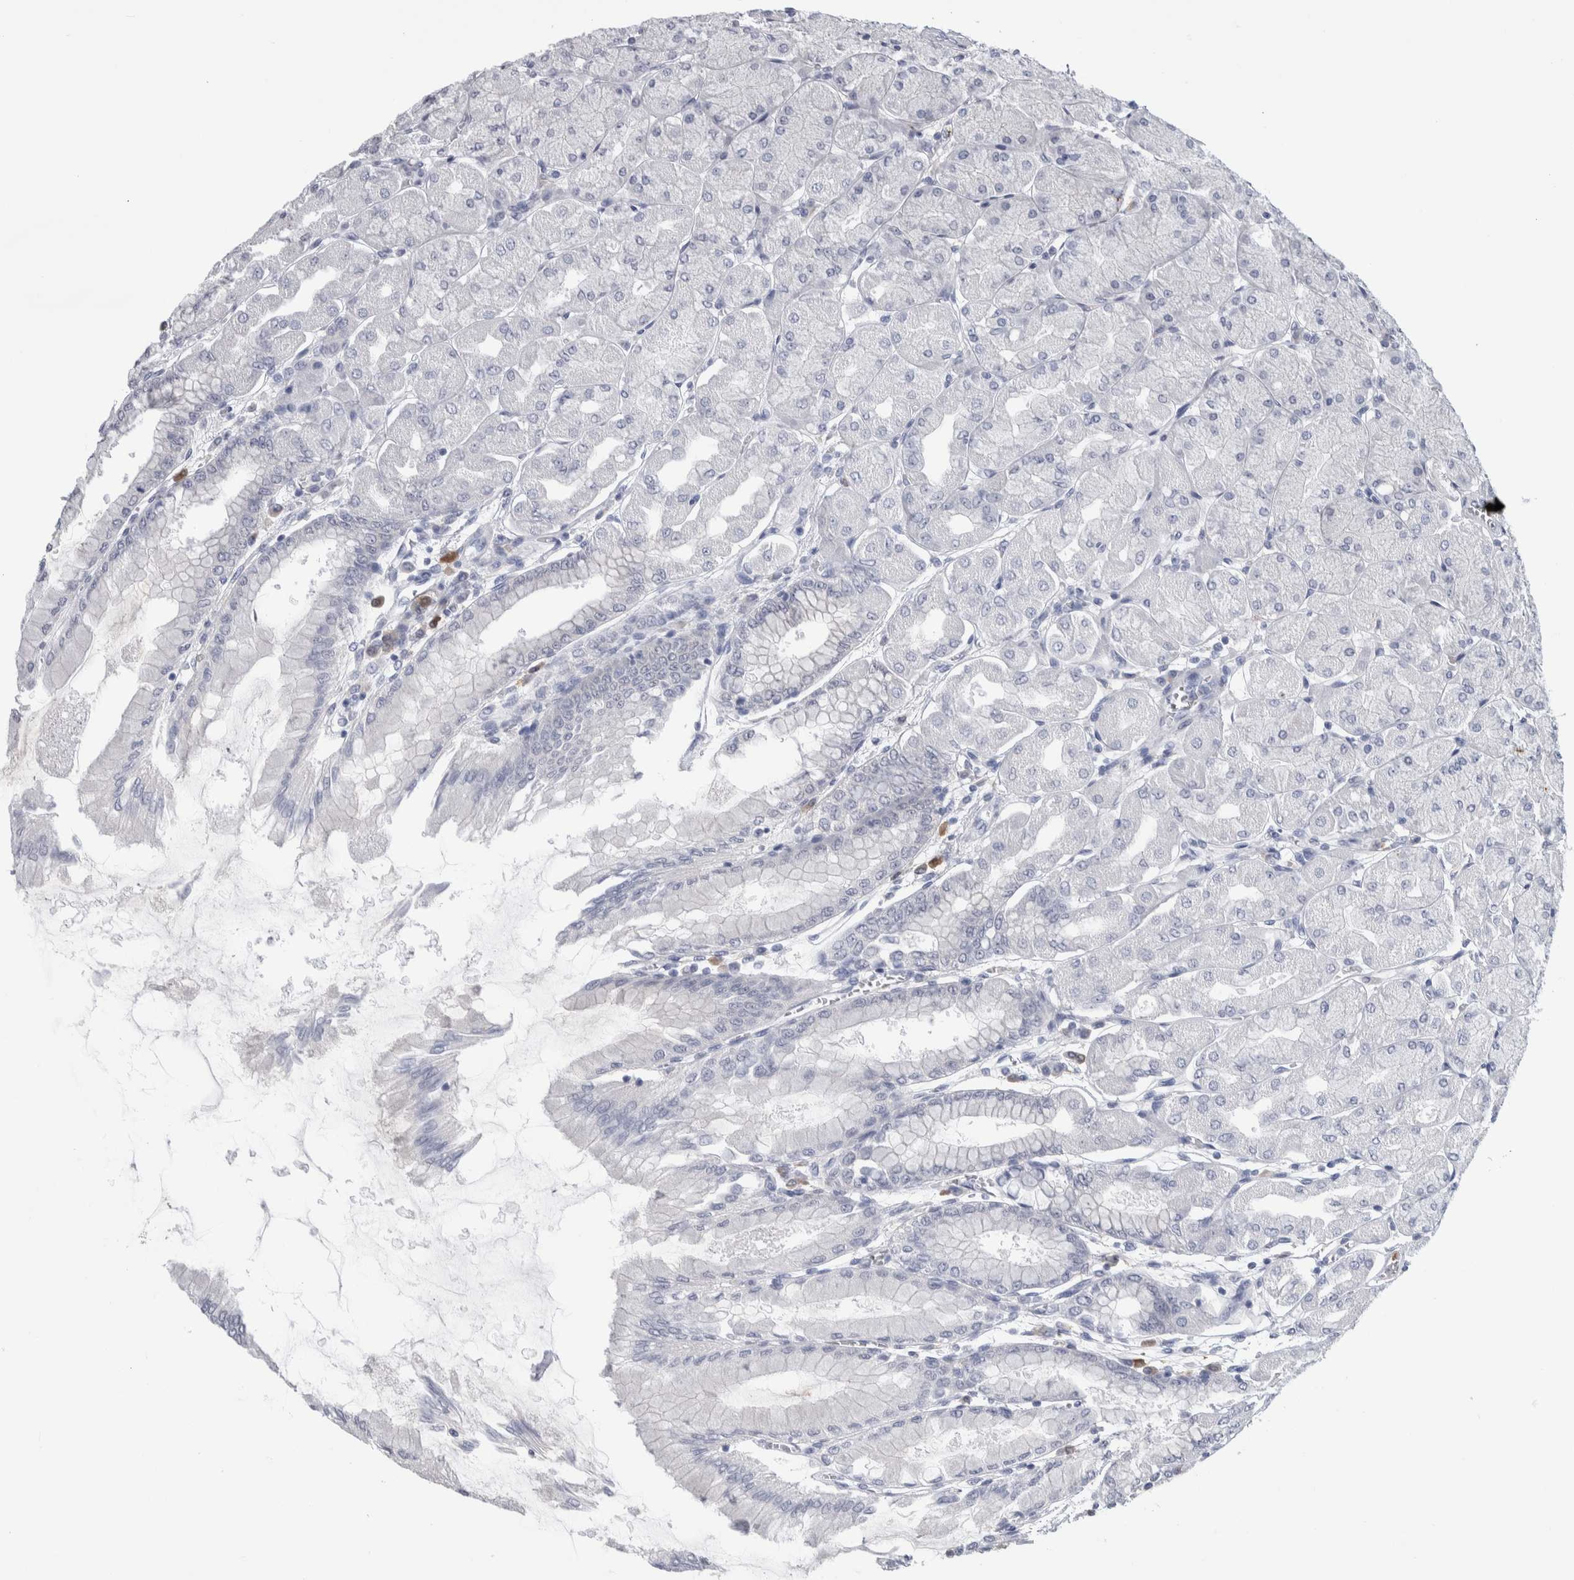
{"staining": {"intensity": "weak", "quantity": "25%-75%", "location": "cytoplasmic/membranous"}, "tissue": "stomach", "cell_type": "Glandular cells", "image_type": "normal", "snomed": [{"axis": "morphology", "description": "Normal tissue, NOS"}, {"axis": "topography", "description": "Stomach, upper"}], "caption": "Unremarkable stomach exhibits weak cytoplasmic/membranous expression in approximately 25%-75% of glandular cells, visualized by immunohistochemistry.", "gene": "LURAP1L", "patient": {"sex": "female", "age": 56}}